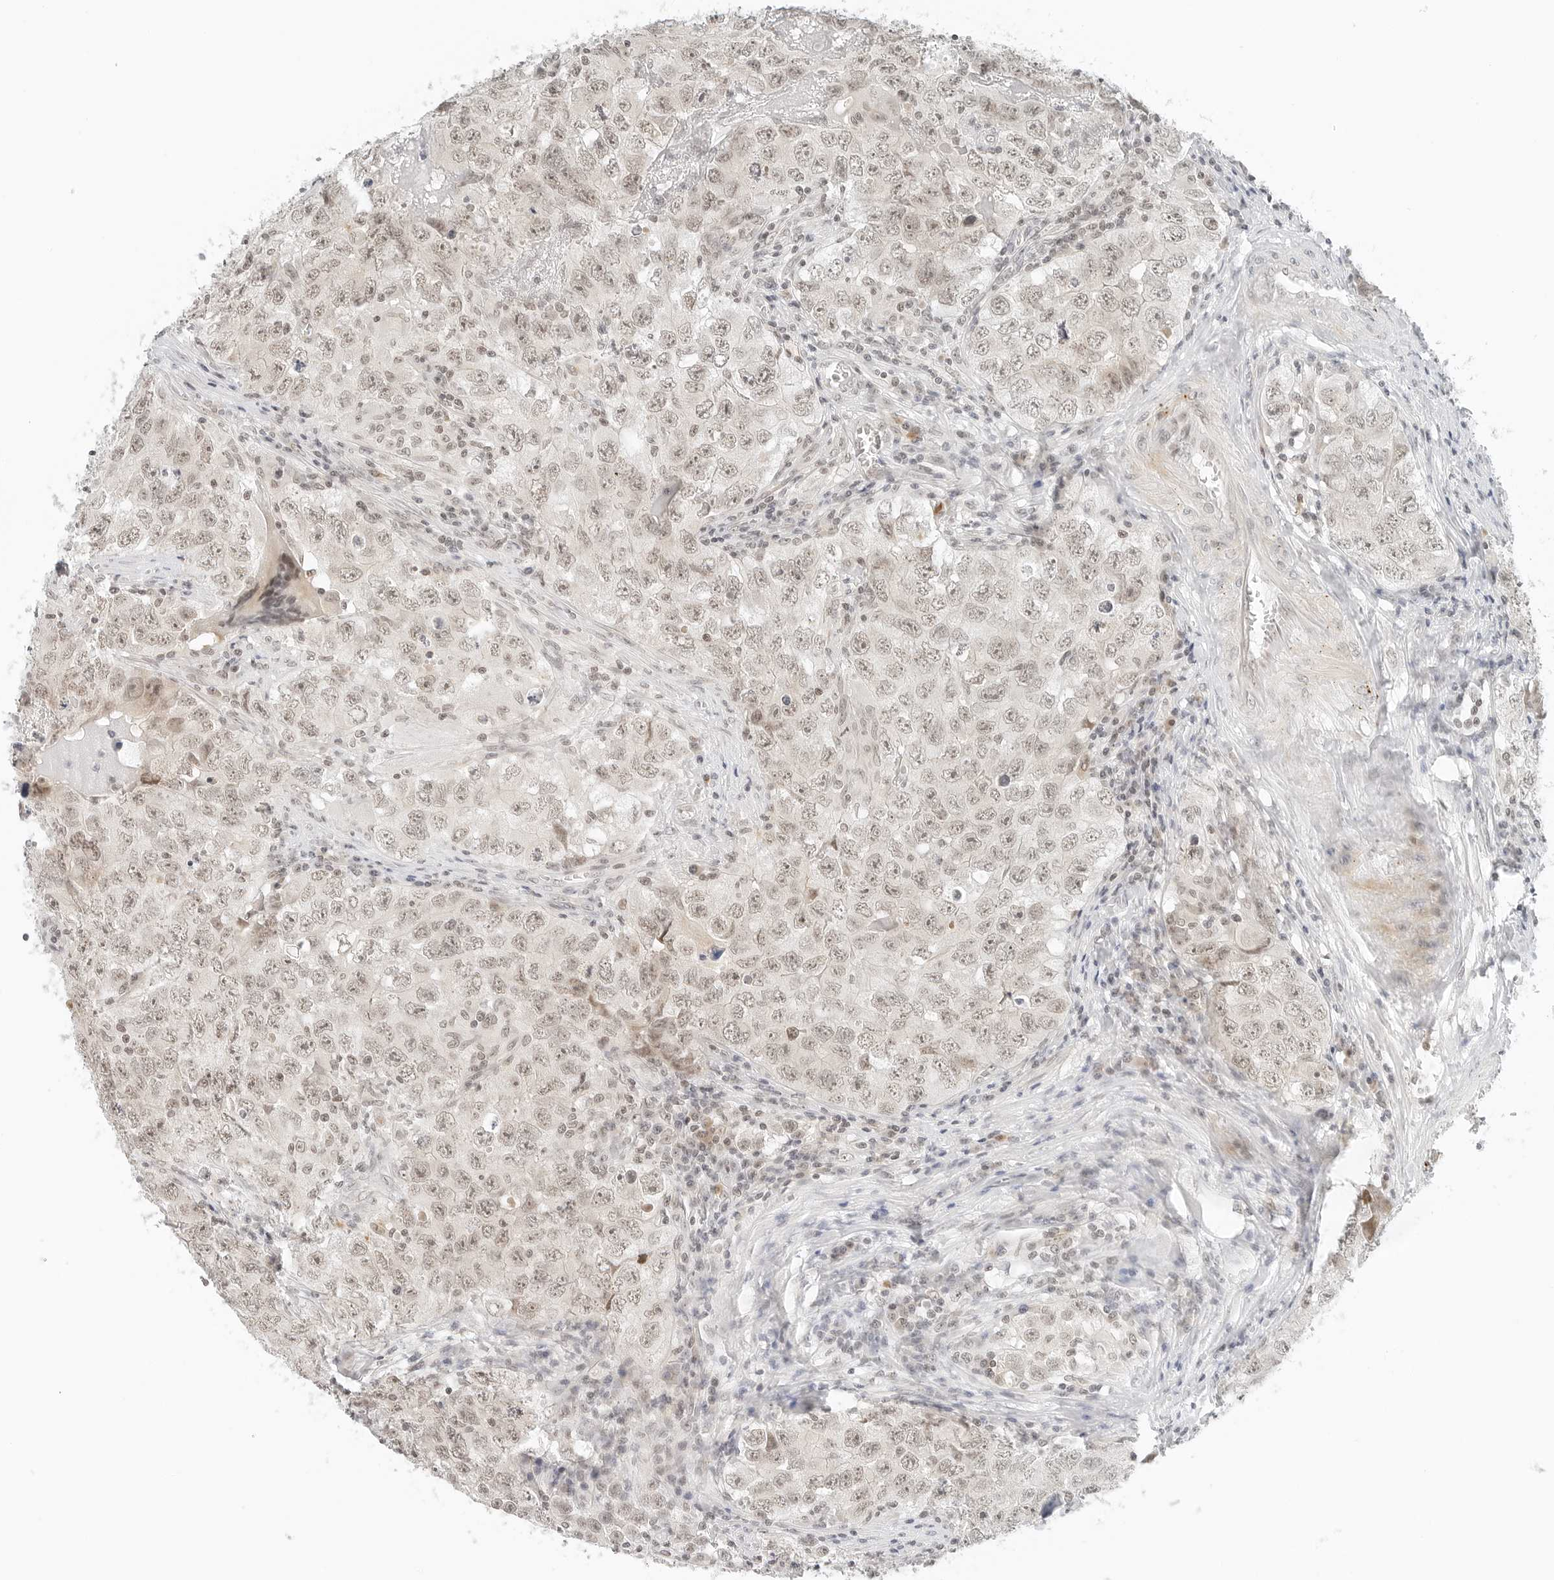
{"staining": {"intensity": "weak", "quantity": "25%-75%", "location": "nuclear"}, "tissue": "testis cancer", "cell_type": "Tumor cells", "image_type": "cancer", "snomed": [{"axis": "morphology", "description": "Seminoma, NOS"}, {"axis": "morphology", "description": "Carcinoma, Embryonal, NOS"}, {"axis": "topography", "description": "Testis"}], "caption": "Protein expression analysis of seminoma (testis) demonstrates weak nuclear staining in about 25%-75% of tumor cells.", "gene": "NEO1", "patient": {"sex": "male", "age": 43}}